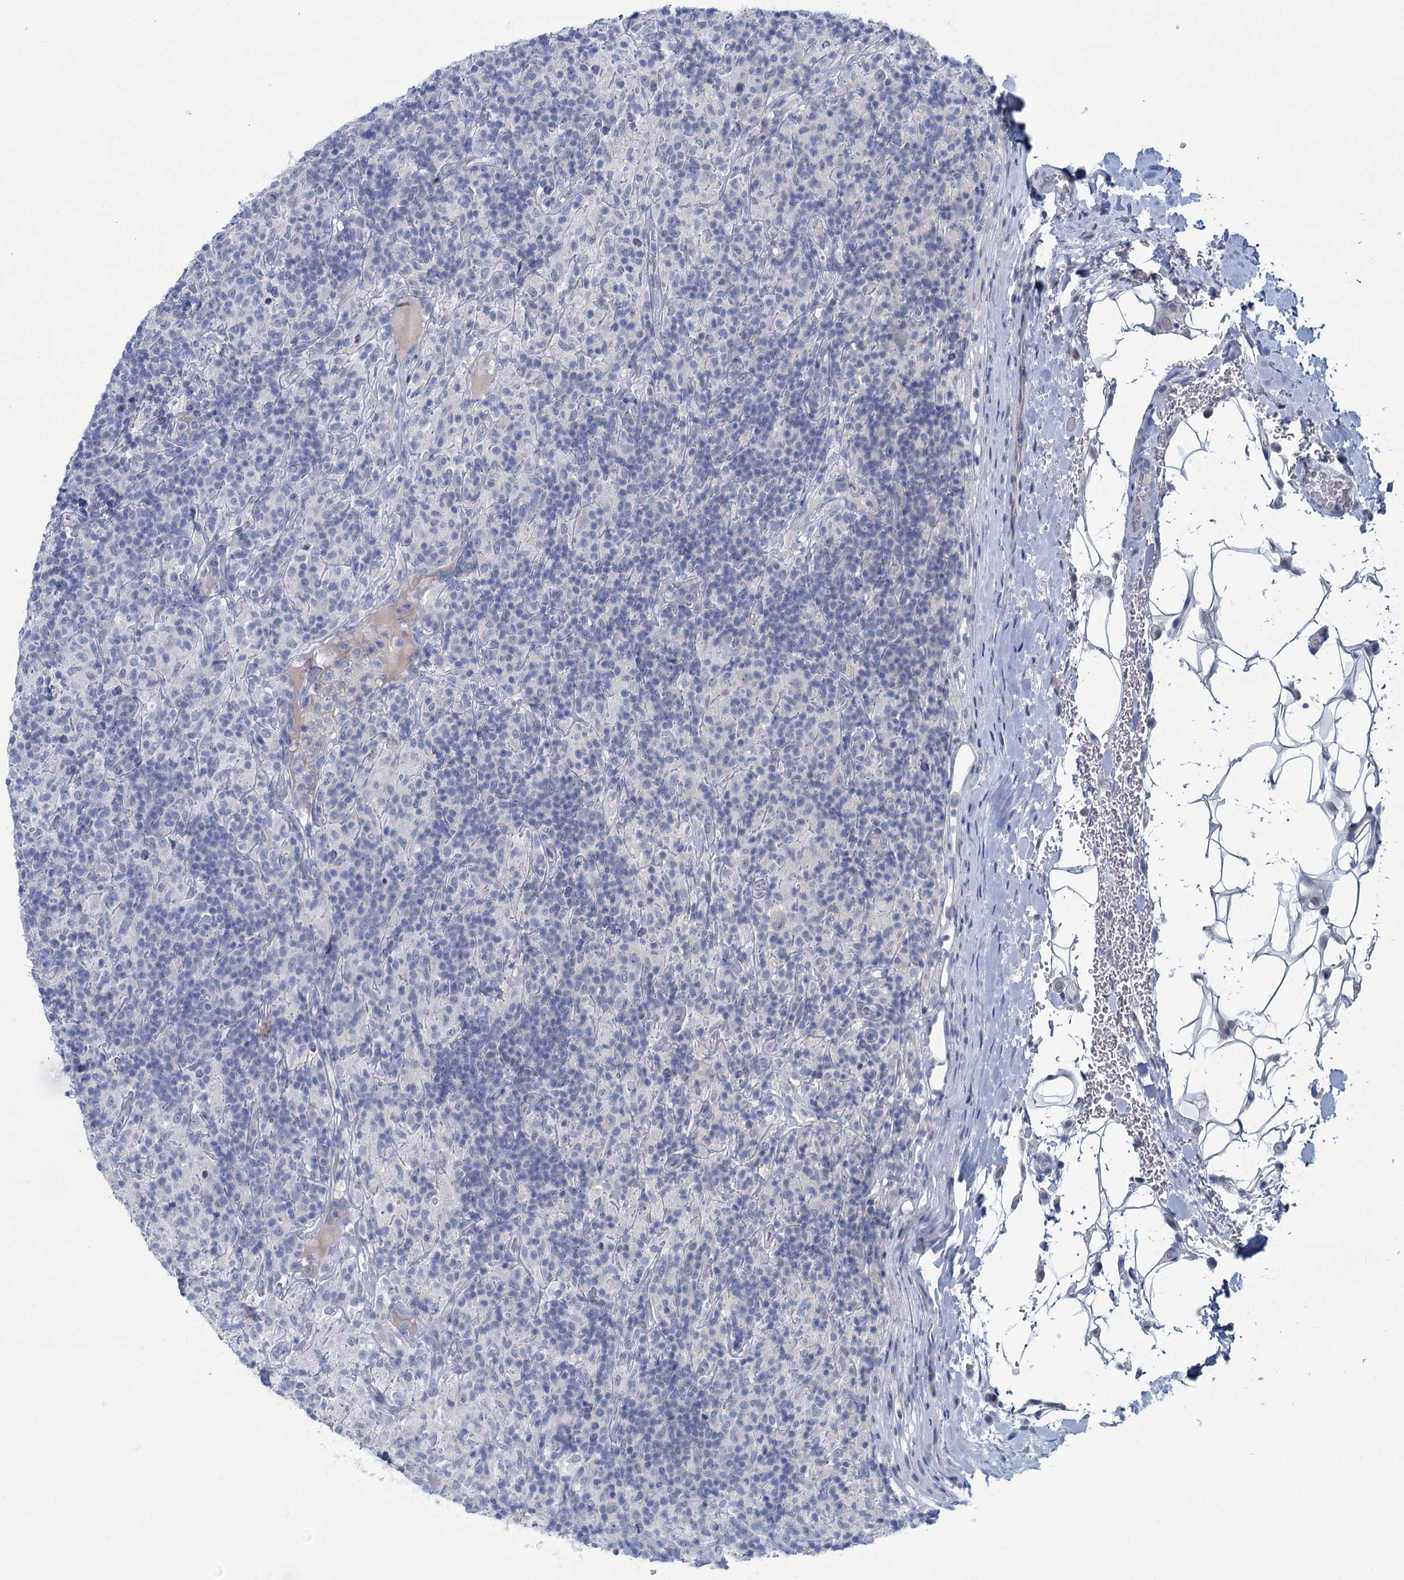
{"staining": {"intensity": "negative", "quantity": "none", "location": "none"}, "tissue": "lymphoma", "cell_type": "Tumor cells", "image_type": "cancer", "snomed": [{"axis": "morphology", "description": "Hodgkin's disease, NOS"}, {"axis": "topography", "description": "Lymph node"}], "caption": "This is a micrograph of immunohistochemistry (IHC) staining of lymphoma, which shows no expression in tumor cells.", "gene": "ACRBP", "patient": {"sex": "male", "age": 70}}